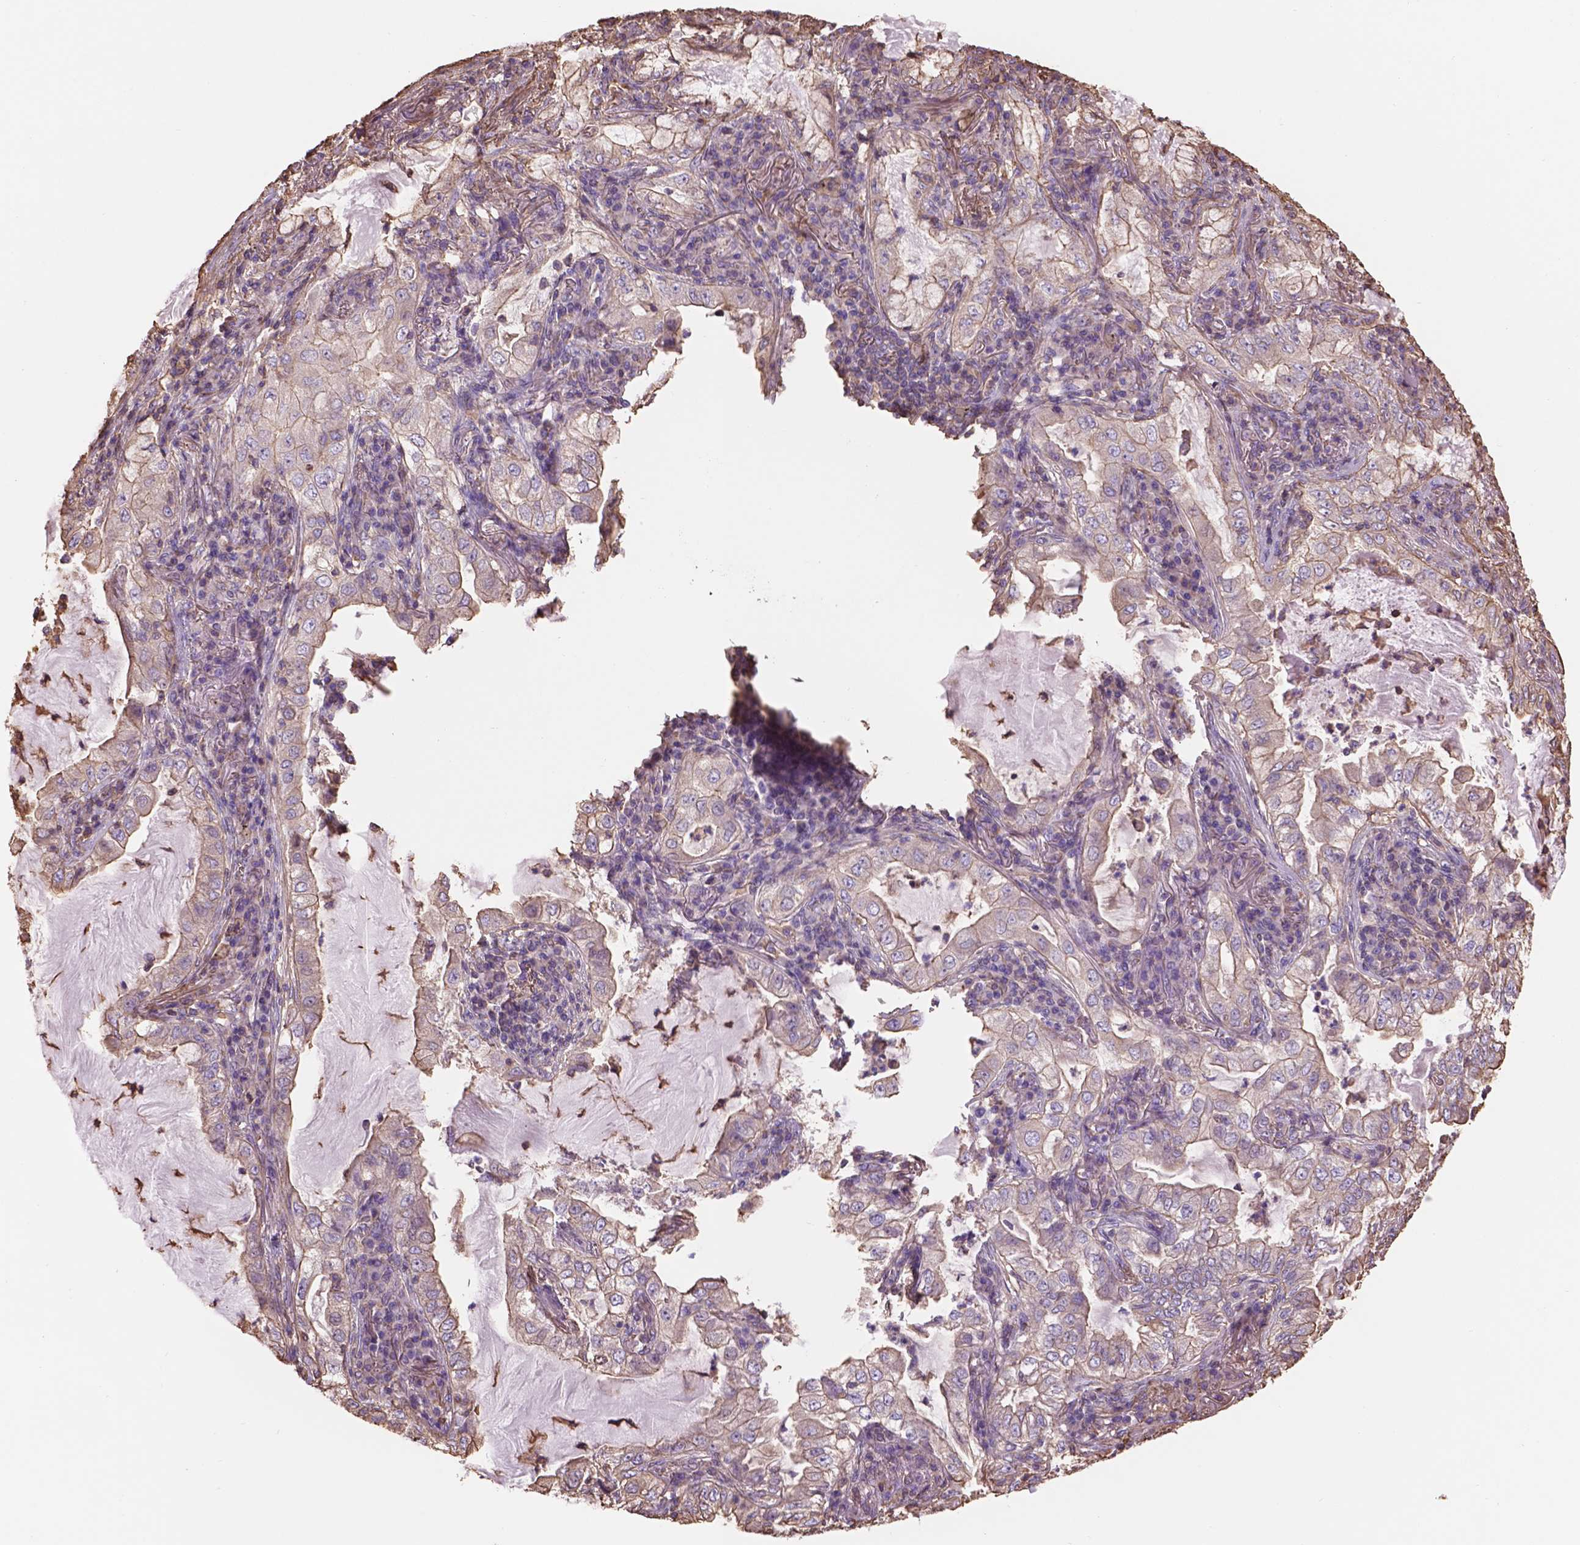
{"staining": {"intensity": "negative", "quantity": "none", "location": "none"}, "tissue": "lung cancer", "cell_type": "Tumor cells", "image_type": "cancer", "snomed": [{"axis": "morphology", "description": "Adenocarcinoma, NOS"}, {"axis": "topography", "description": "Lung"}], "caption": "Immunohistochemistry micrograph of neoplastic tissue: adenocarcinoma (lung) stained with DAB (3,3'-diaminobenzidine) exhibits no significant protein expression in tumor cells.", "gene": "NIPA2", "patient": {"sex": "female", "age": 73}}